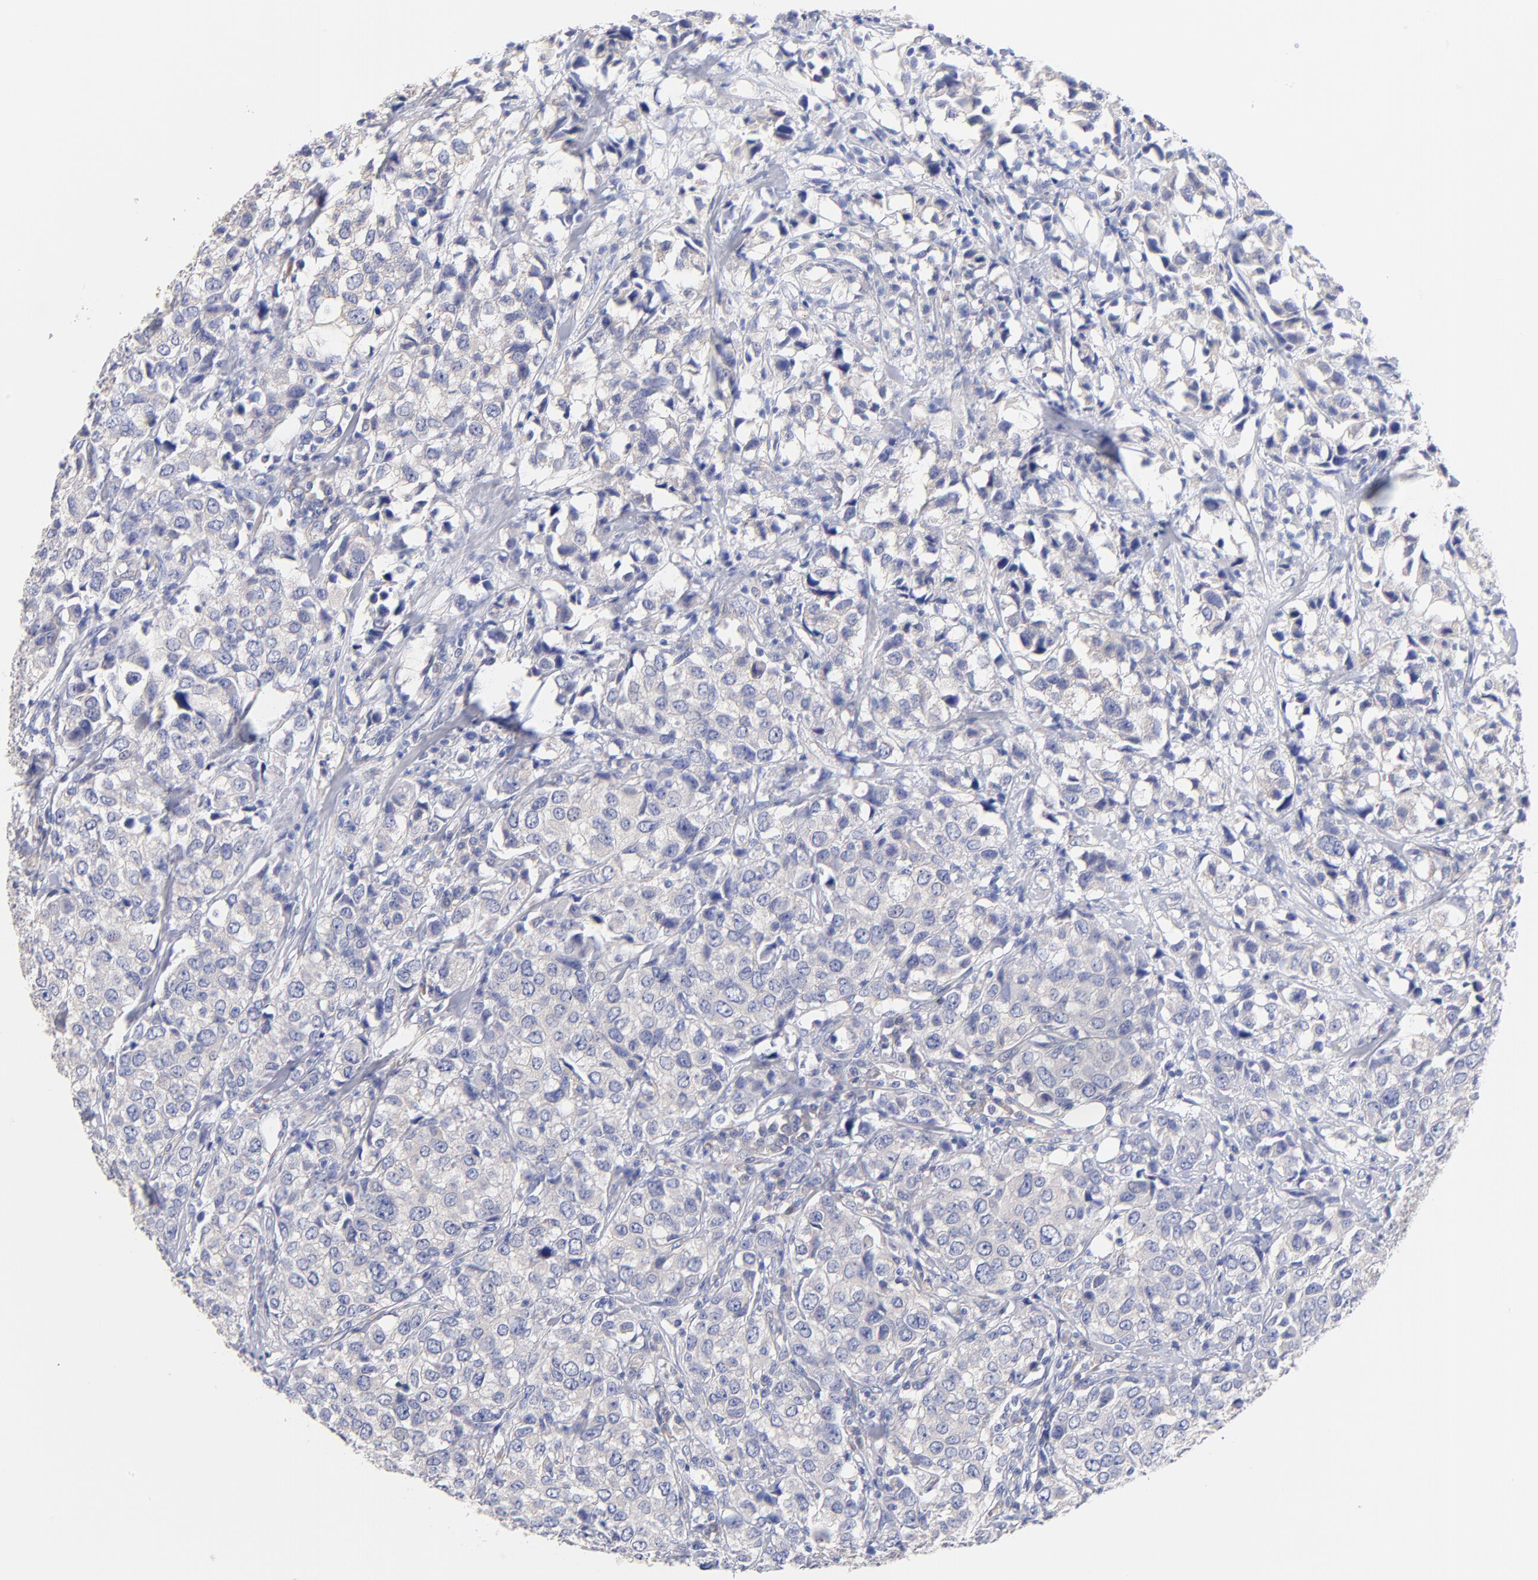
{"staining": {"intensity": "negative", "quantity": "none", "location": "none"}, "tissue": "urothelial cancer", "cell_type": "Tumor cells", "image_type": "cancer", "snomed": [{"axis": "morphology", "description": "Urothelial carcinoma, High grade"}, {"axis": "topography", "description": "Urinary bladder"}], "caption": "Urothelial cancer stained for a protein using immunohistochemistry shows no staining tumor cells.", "gene": "TNFRSF13C", "patient": {"sex": "female", "age": 75}}